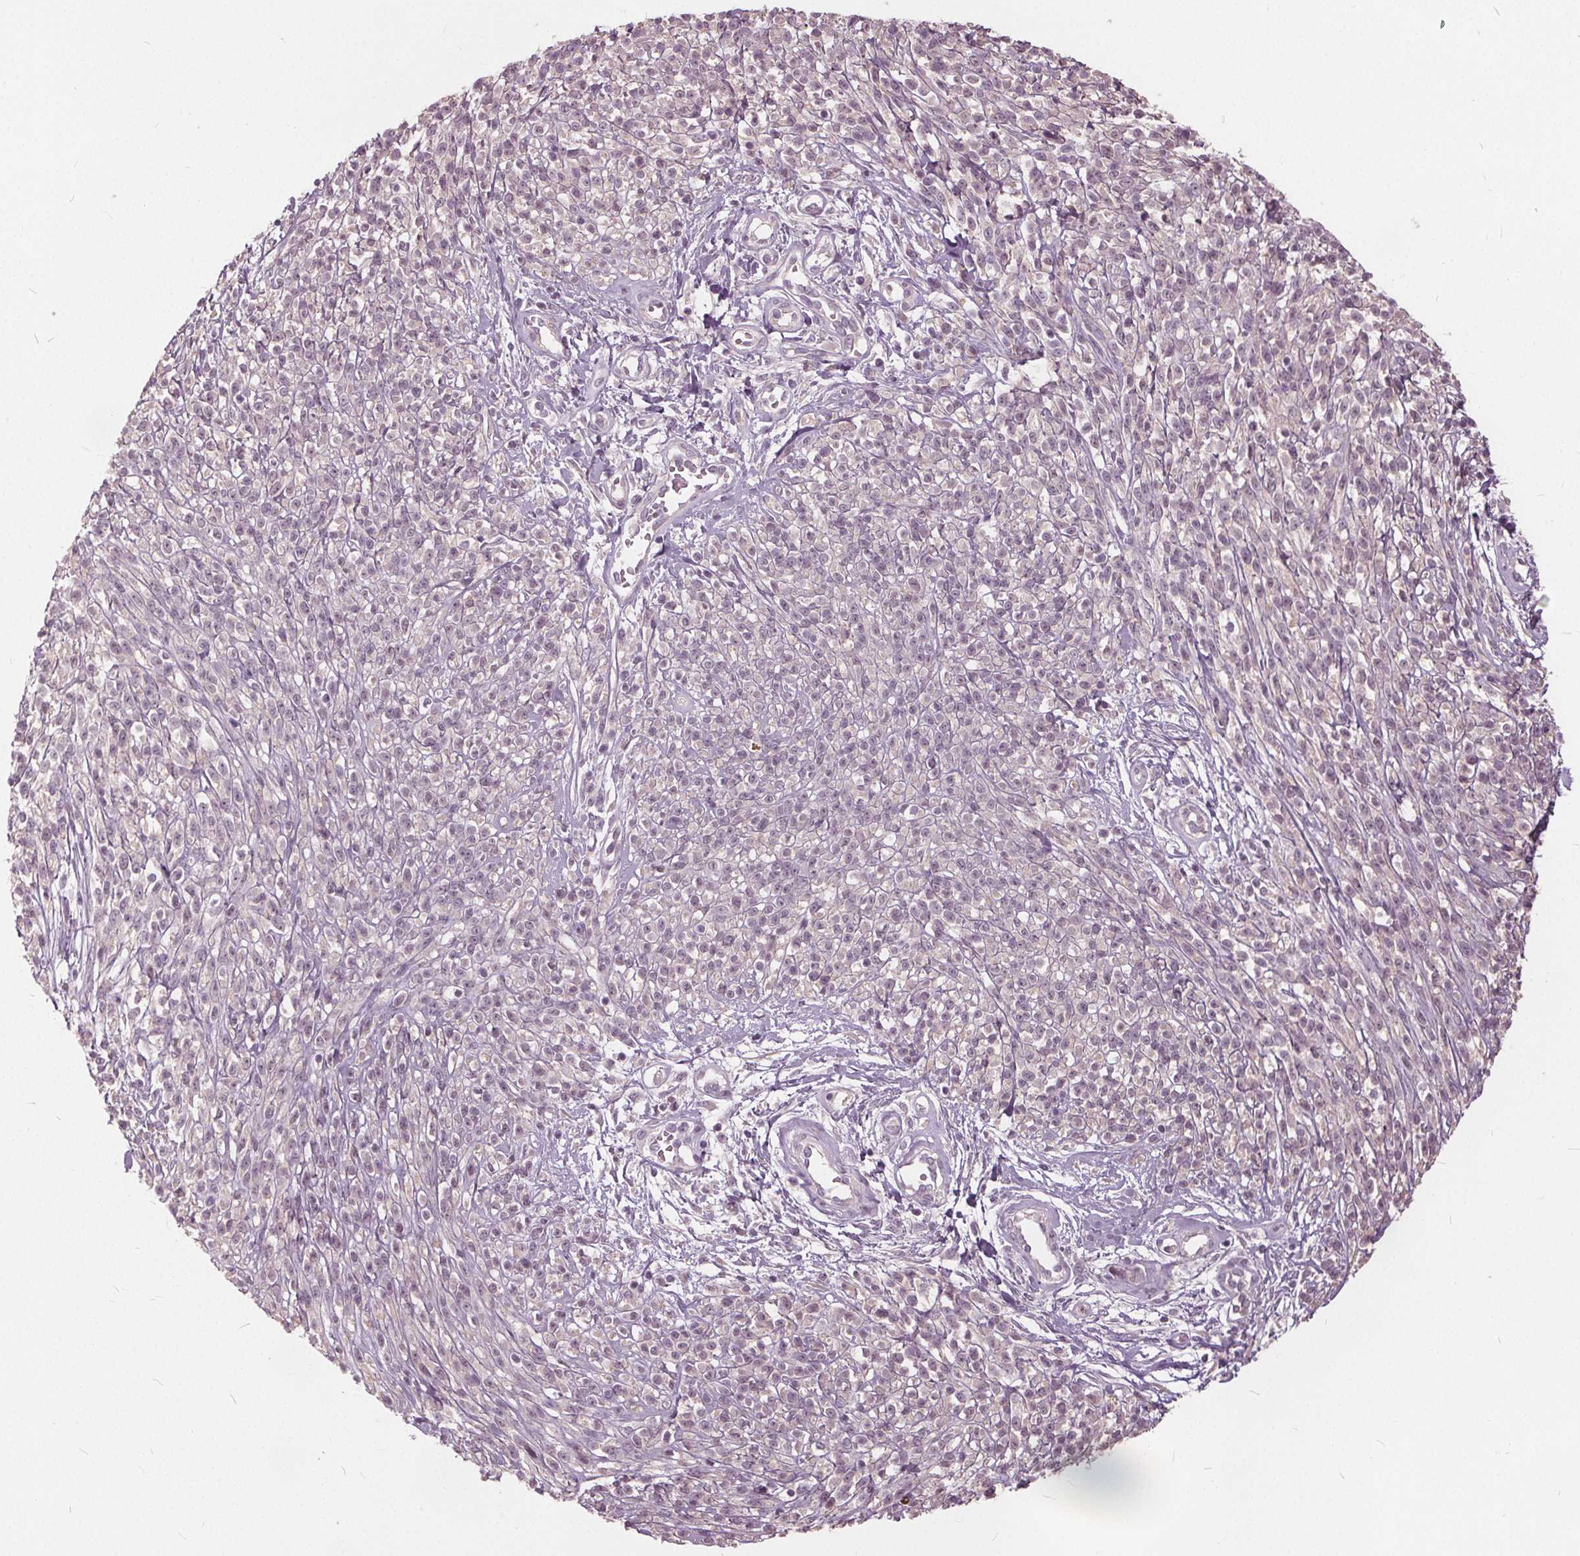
{"staining": {"intensity": "negative", "quantity": "none", "location": "none"}, "tissue": "melanoma", "cell_type": "Tumor cells", "image_type": "cancer", "snomed": [{"axis": "morphology", "description": "Malignant melanoma, NOS"}, {"axis": "topography", "description": "Skin"}, {"axis": "topography", "description": "Skin of trunk"}], "caption": "This is a image of immunohistochemistry staining of malignant melanoma, which shows no staining in tumor cells. The staining was performed using DAB (3,3'-diaminobenzidine) to visualize the protein expression in brown, while the nuclei were stained in blue with hematoxylin (Magnification: 20x).", "gene": "KLK13", "patient": {"sex": "male", "age": 74}}